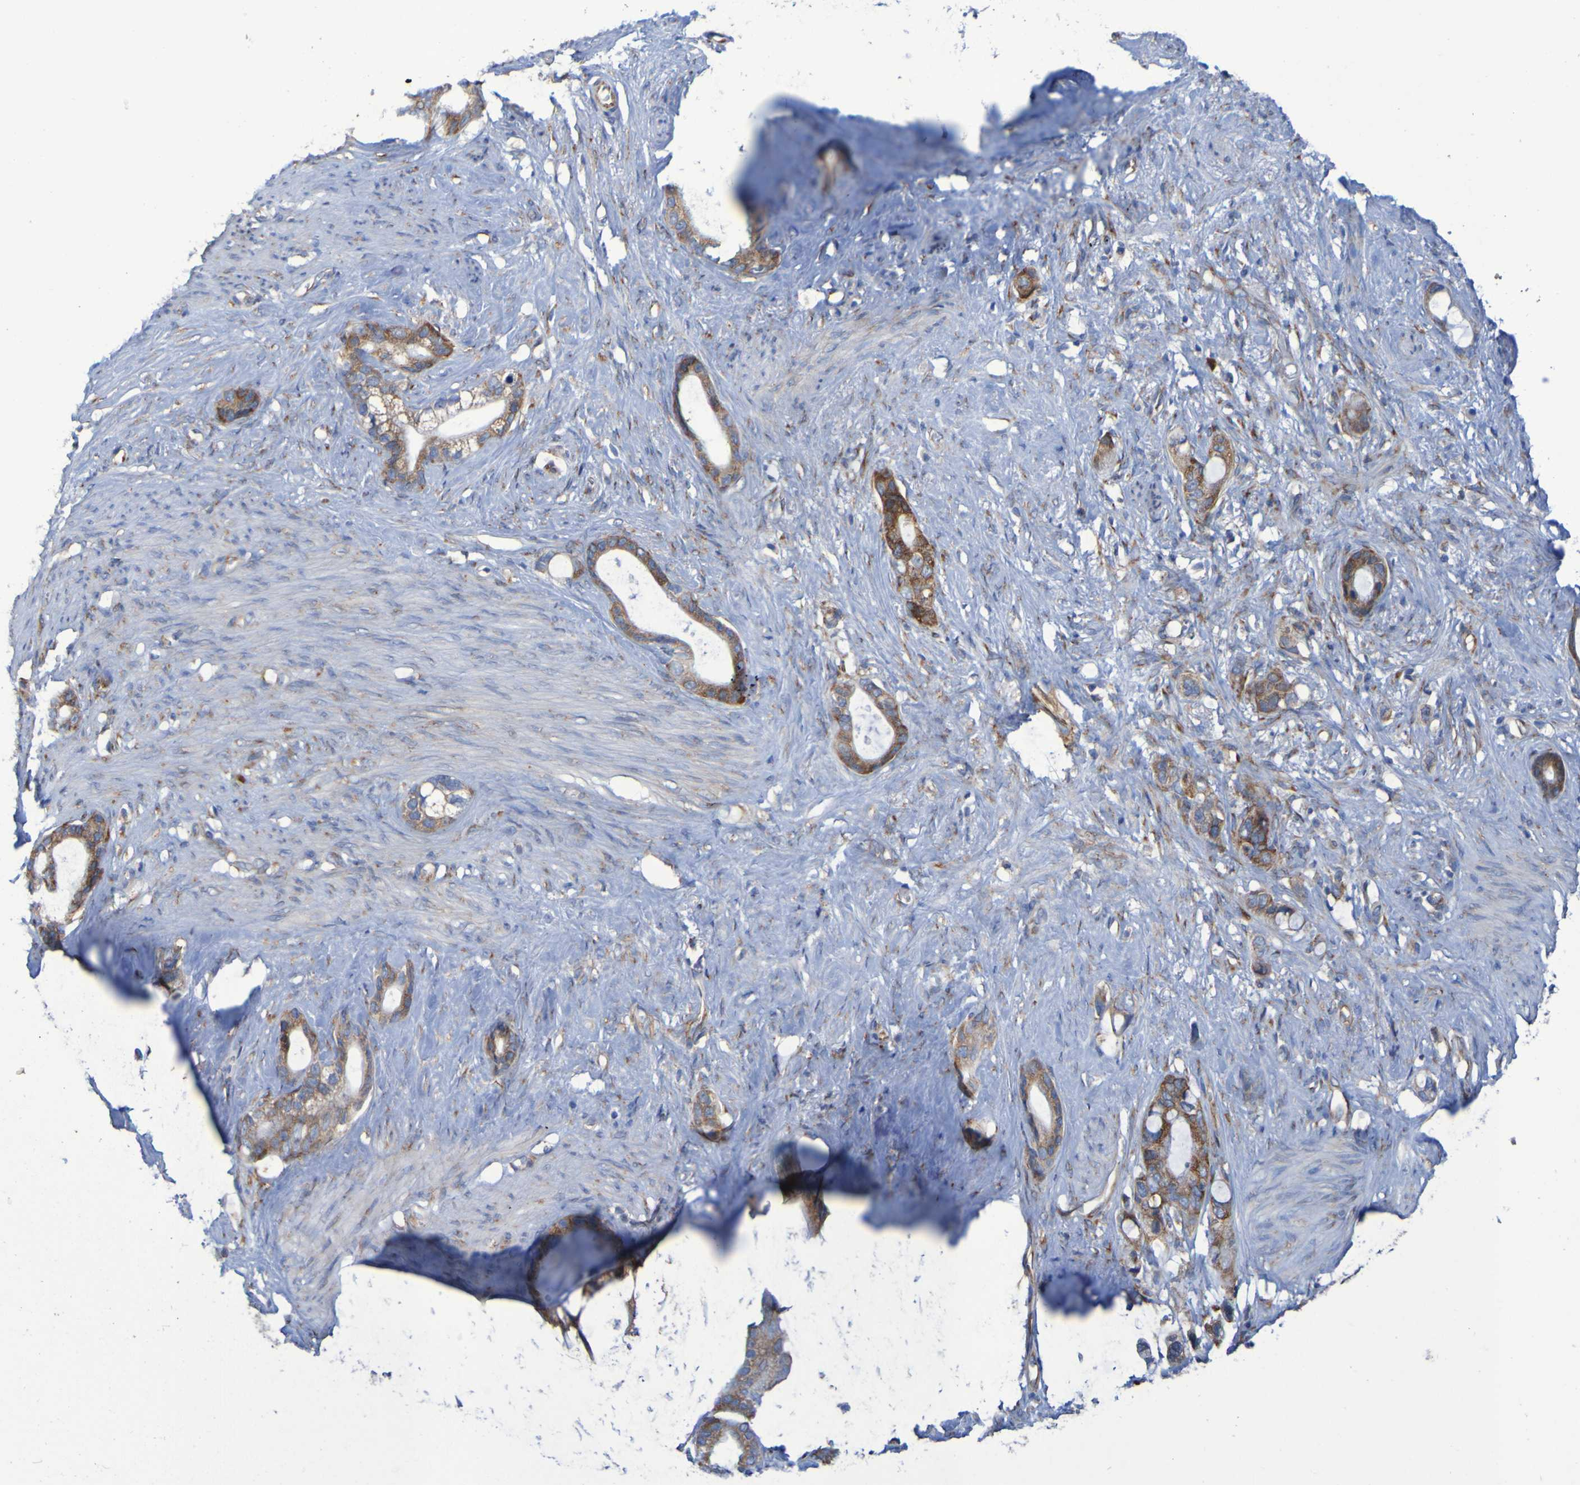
{"staining": {"intensity": "moderate", "quantity": ">75%", "location": "cytoplasmic/membranous"}, "tissue": "stomach cancer", "cell_type": "Tumor cells", "image_type": "cancer", "snomed": [{"axis": "morphology", "description": "Adenocarcinoma, NOS"}, {"axis": "topography", "description": "Stomach"}], "caption": "The photomicrograph reveals staining of stomach cancer (adenocarcinoma), revealing moderate cytoplasmic/membranous protein positivity (brown color) within tumor cells.", "gene": "FKBP3", "patient": {"sex": "female", "age": 75}}